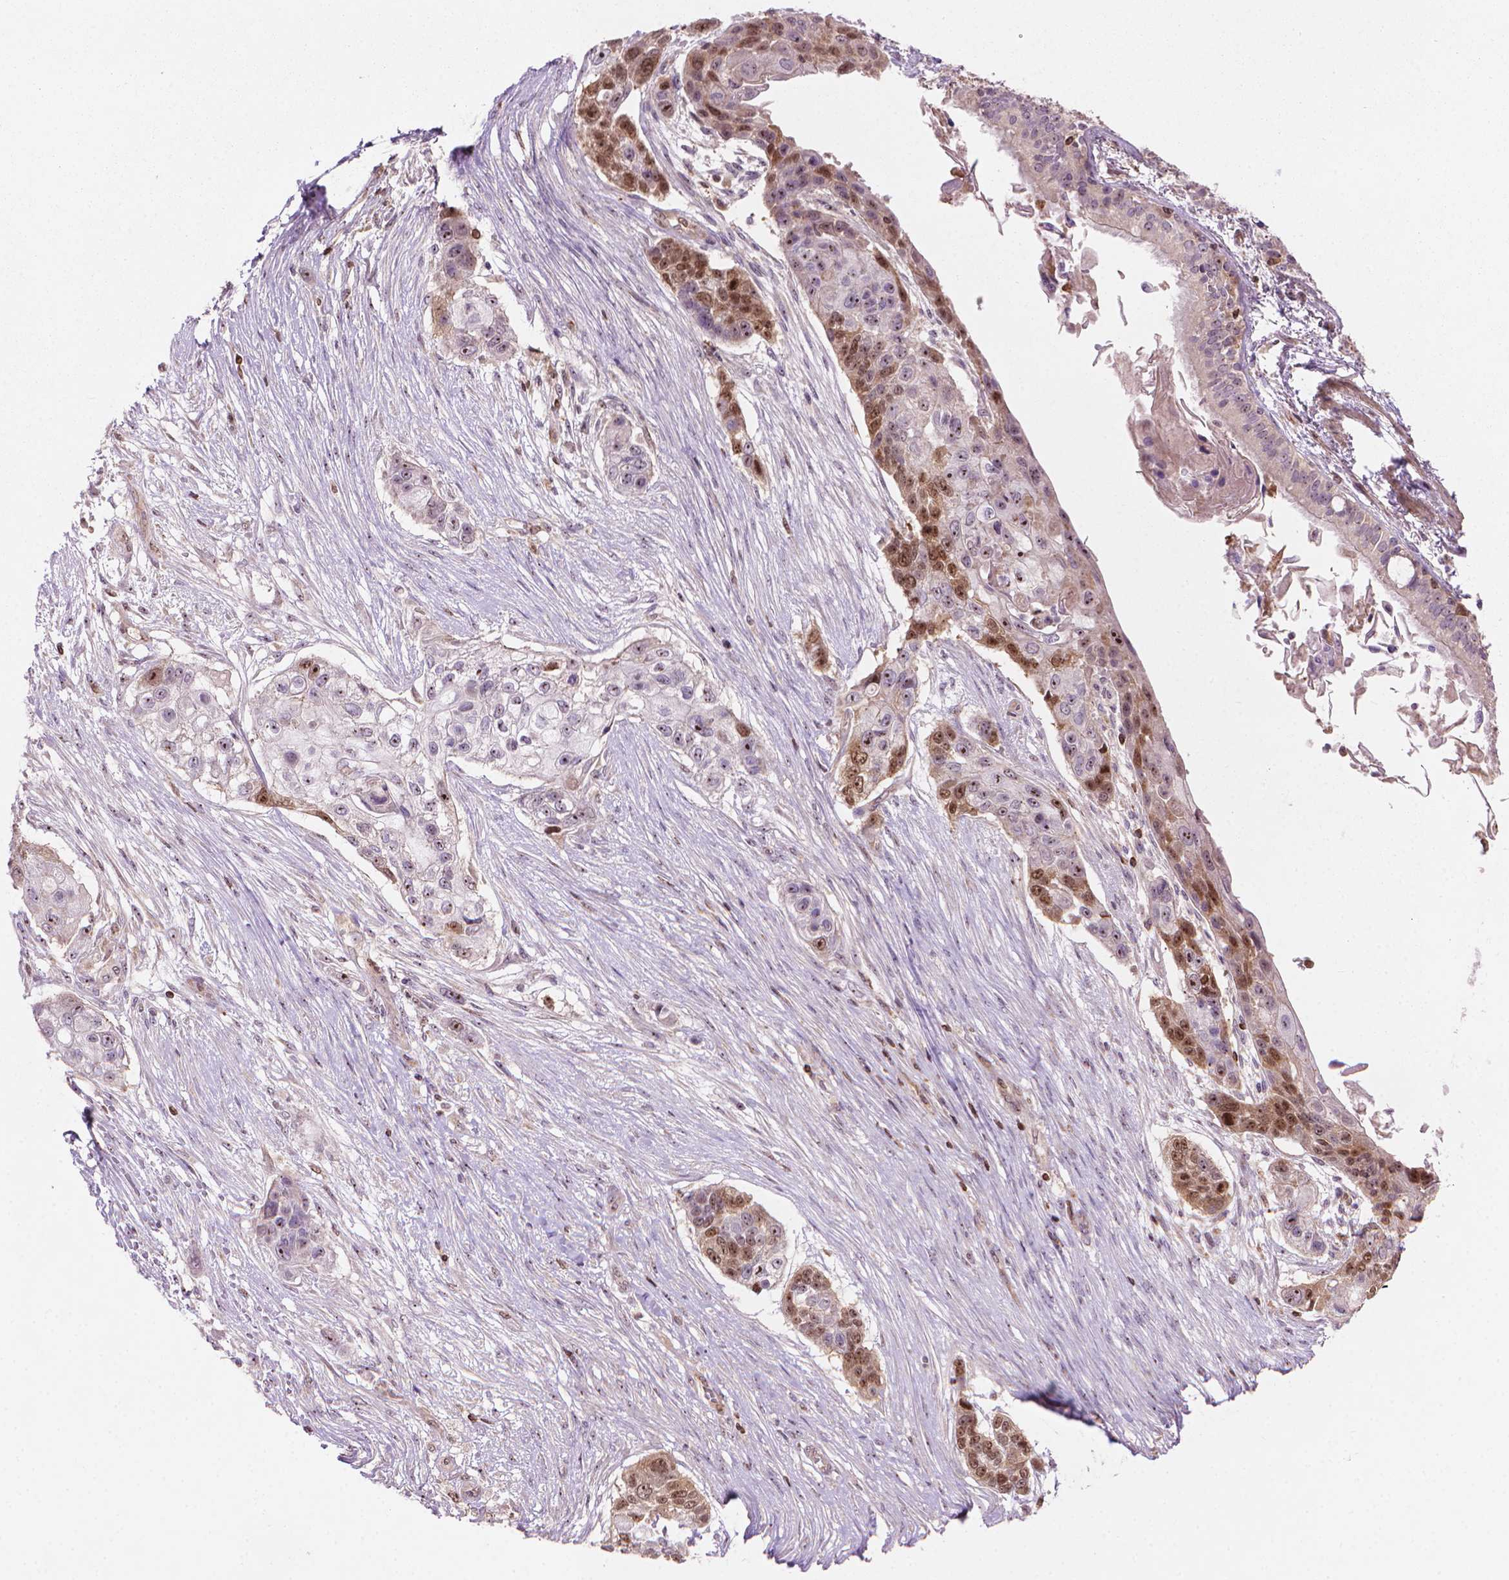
{"staining": {"intensity": "moderate", "quantity": "25%-75%", "location": "nuclear"}, "tissue": "lung cancer", "cell_type": "Tumor cells", "image_type": "cancer", "snomed": [{"axis": "morphology", "description": "Squamous cell carcinoma, NOS"}, {"axis": "topography", "description": "Lung"}], "caption": "This photomicrograph reveals immunohistochemistry (IHC) staining of lung cancer (squamous cell carcinoma), with medium moderate nuclear staining in about 25%-75% of tumor cells.", "gene": "SMC2", "patient": {"sex": "male", "age": 69}}